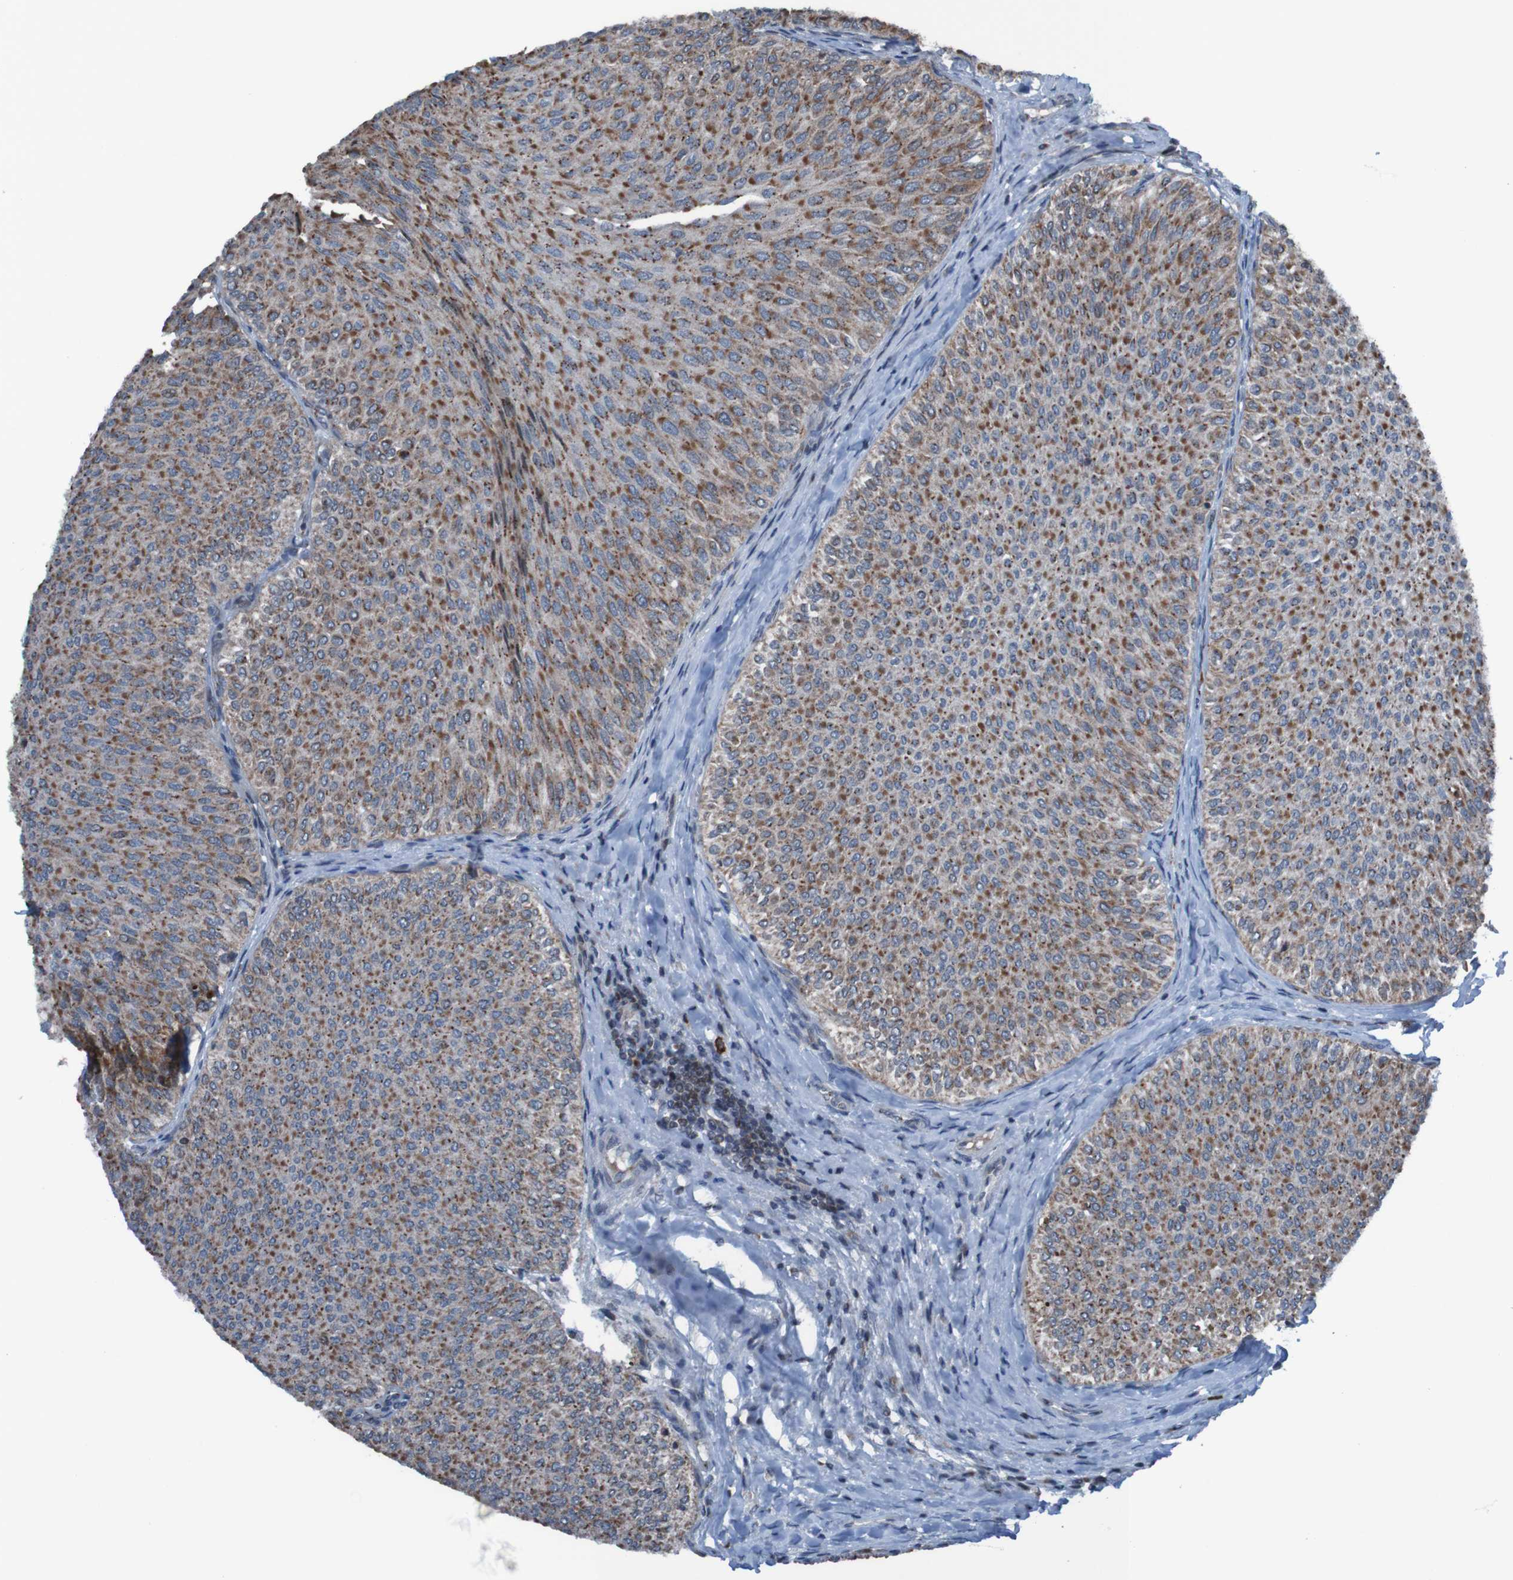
{"staining": {"intensity": "strong", "quantity": ">75%", "location": "cytoplasmic/membranous"}, "tissue": "urothelial cancer", "cell_type": "Tumor cells", "image_type": "cancer", "snomed": [{"axis": "morphology", "description": "Urothelial carcinoma, Low grade"}, {"axis": "topography", "description": "Urinary bladder"}], "caption": "Low-grade urothelial carcinoma was stained to show a protein in brown. There is high levels of strong cytoplasmic/membranous staining in about >75% of tumor cells.", "gene": "UNG", "patient": {"sex": "male", "age": 78}}